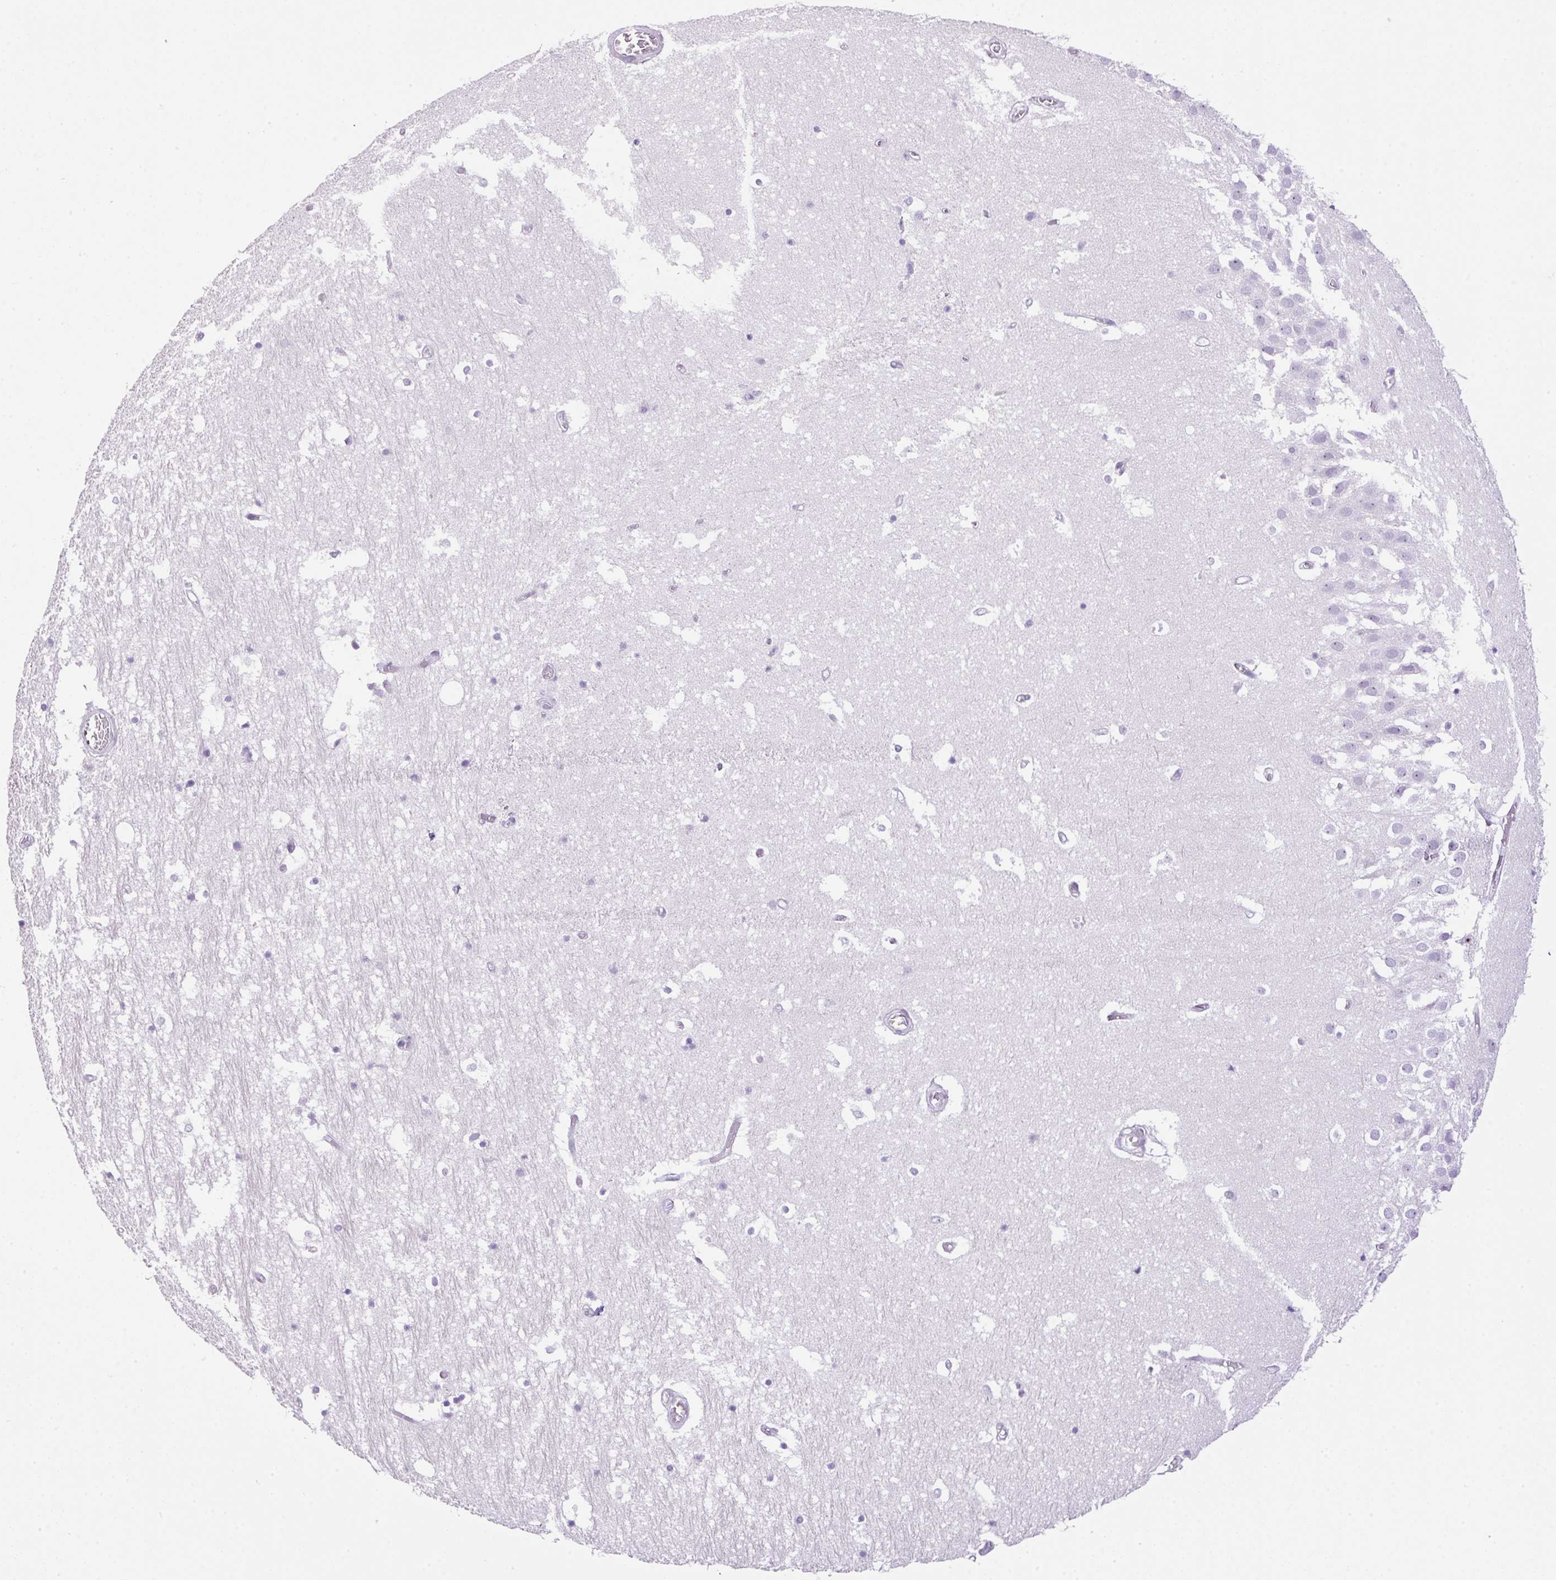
{"staining": {"intensity": "negative", "quantity": "none", "location": "none"}, "tissue": "hippocampus", "cell_type": "Glial cells", "image_type": "normal", "snomed": [{"axis": "morphology", "description": "Normal tissue, NOS"}, {"axis": "topography", "description": "Hippocampus"}], "caption": "The IHC image has no significant expression in glial cells of hippocampus.", "gene": "CCDC137", "patient": {"sex": "female", "age": 52}}